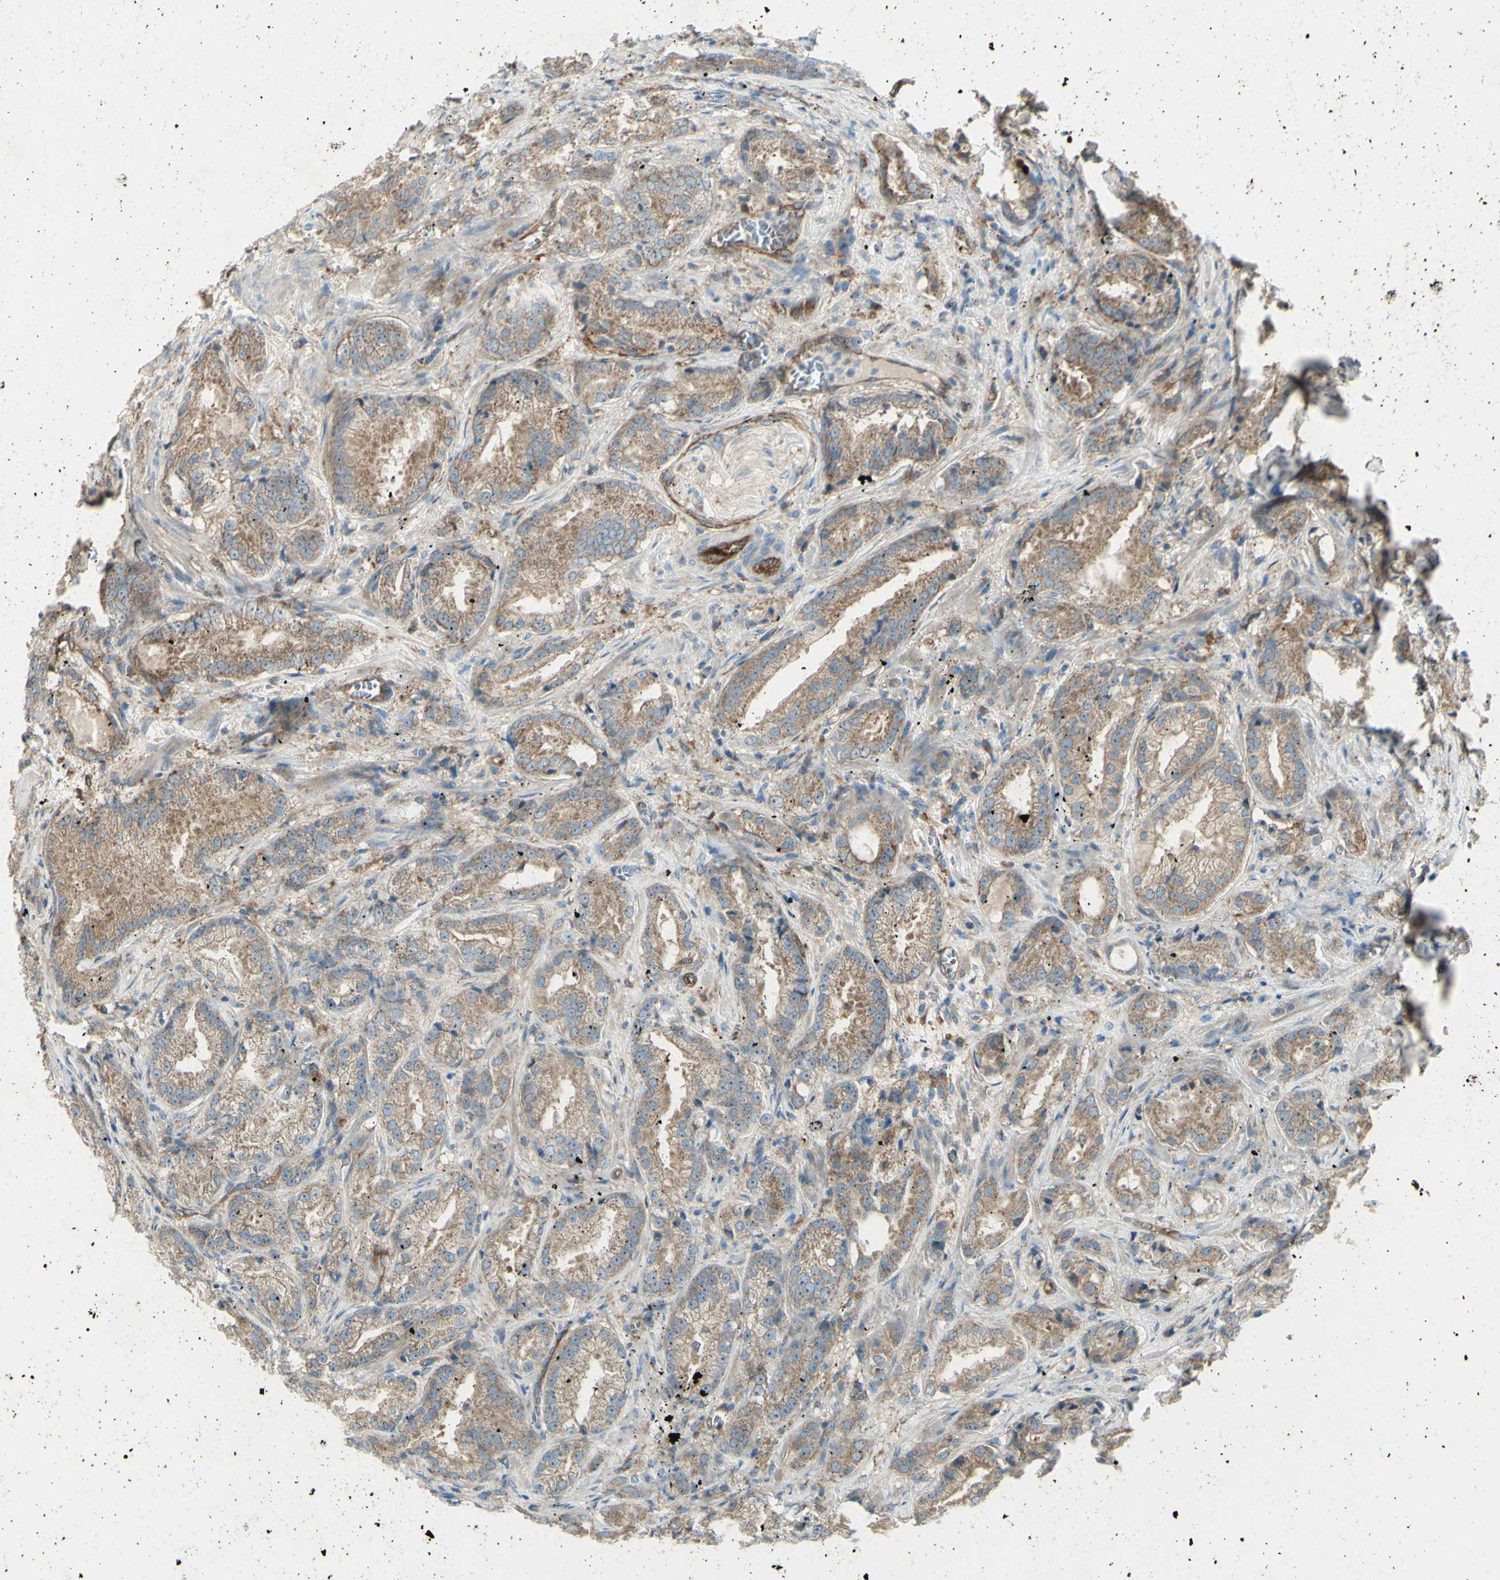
{"staining": {"intensity": "moderate", "quantity": ">75%", "location": "cytoplasmic/membranous"}, "tissue": "prostate cancer", "cell_type": "Tumor cells", "image_type": "cancer", "snomed": [{"axis": "morphology", "description": "Adenocarcinoma, High grade"}, {"axis": "topography", "description": "Prostate"}], "caption": "Human prostate cancer stained with a brown dye displays moderate cytoplasmic/membranous positive positivity in approximately >75% of tumor cells.", "gene": "IGSF9B", "patient": {"sex": "male", "age": 64}}